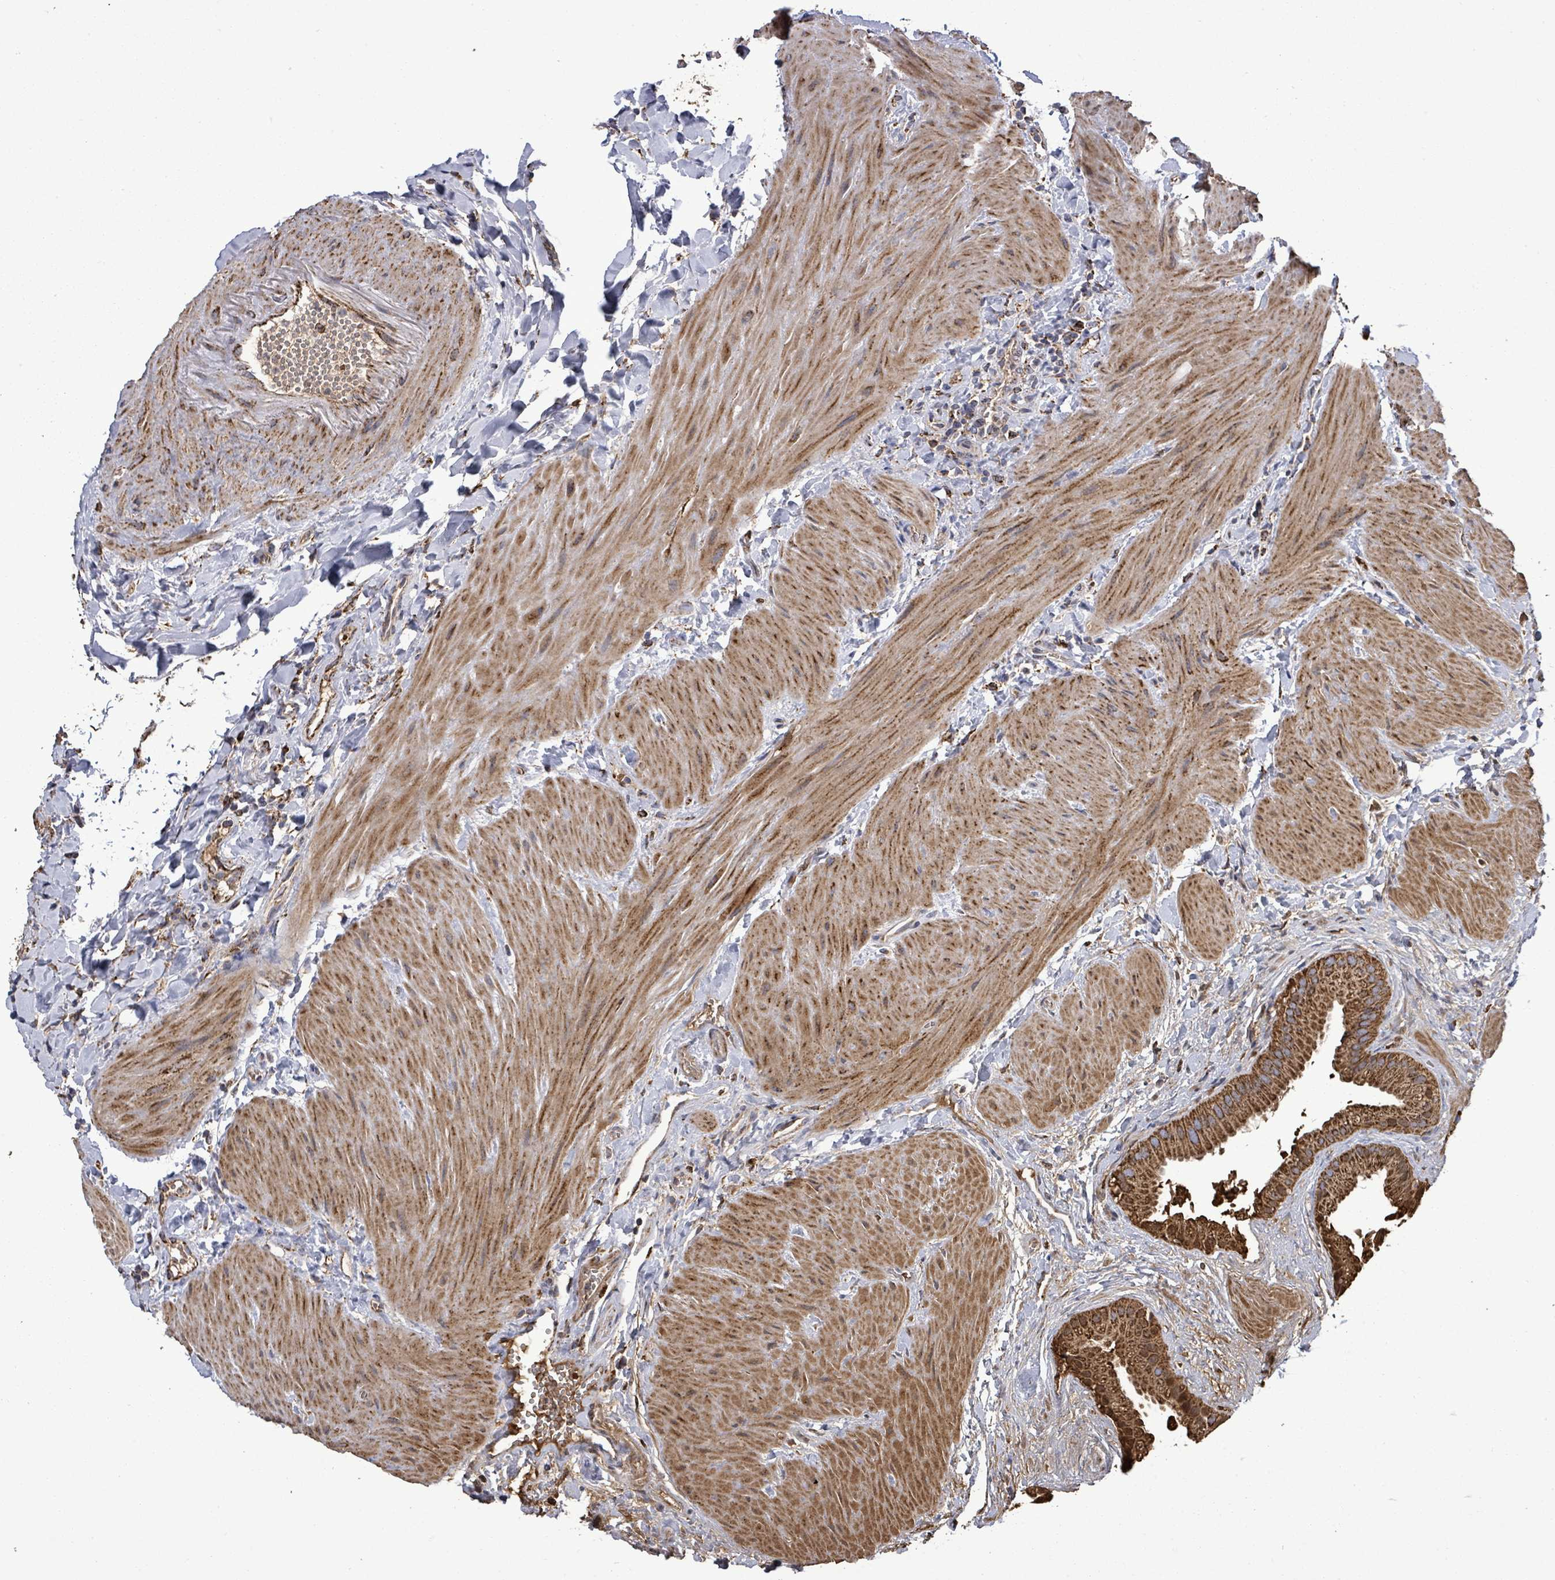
{"staining": {"intensity": "strong", "quantity": ">75%", "location": "cytoplasmic/membranous"}, "tissue": "gallbladder", "cell_type": "Glandular cells", "image_type": "normal", "snomed": [{"axis": "morphology", "description": "Normal tissue, NOS"}, {"axis": "topography", "description": "Gallbladder"}], "caption": "A brown stain shows strong cytoplasmic/membranous positivity of a protein in glandular cells of unremarkable gallbladder. The staining was performed using DAB (3,3'-diaminobenzidine), with brown indicating positive protein expression. Nuclei are stained blue with hematoxylin.", "gene": "MTMR12", "patient": {"sex": "male", "age": 55}}